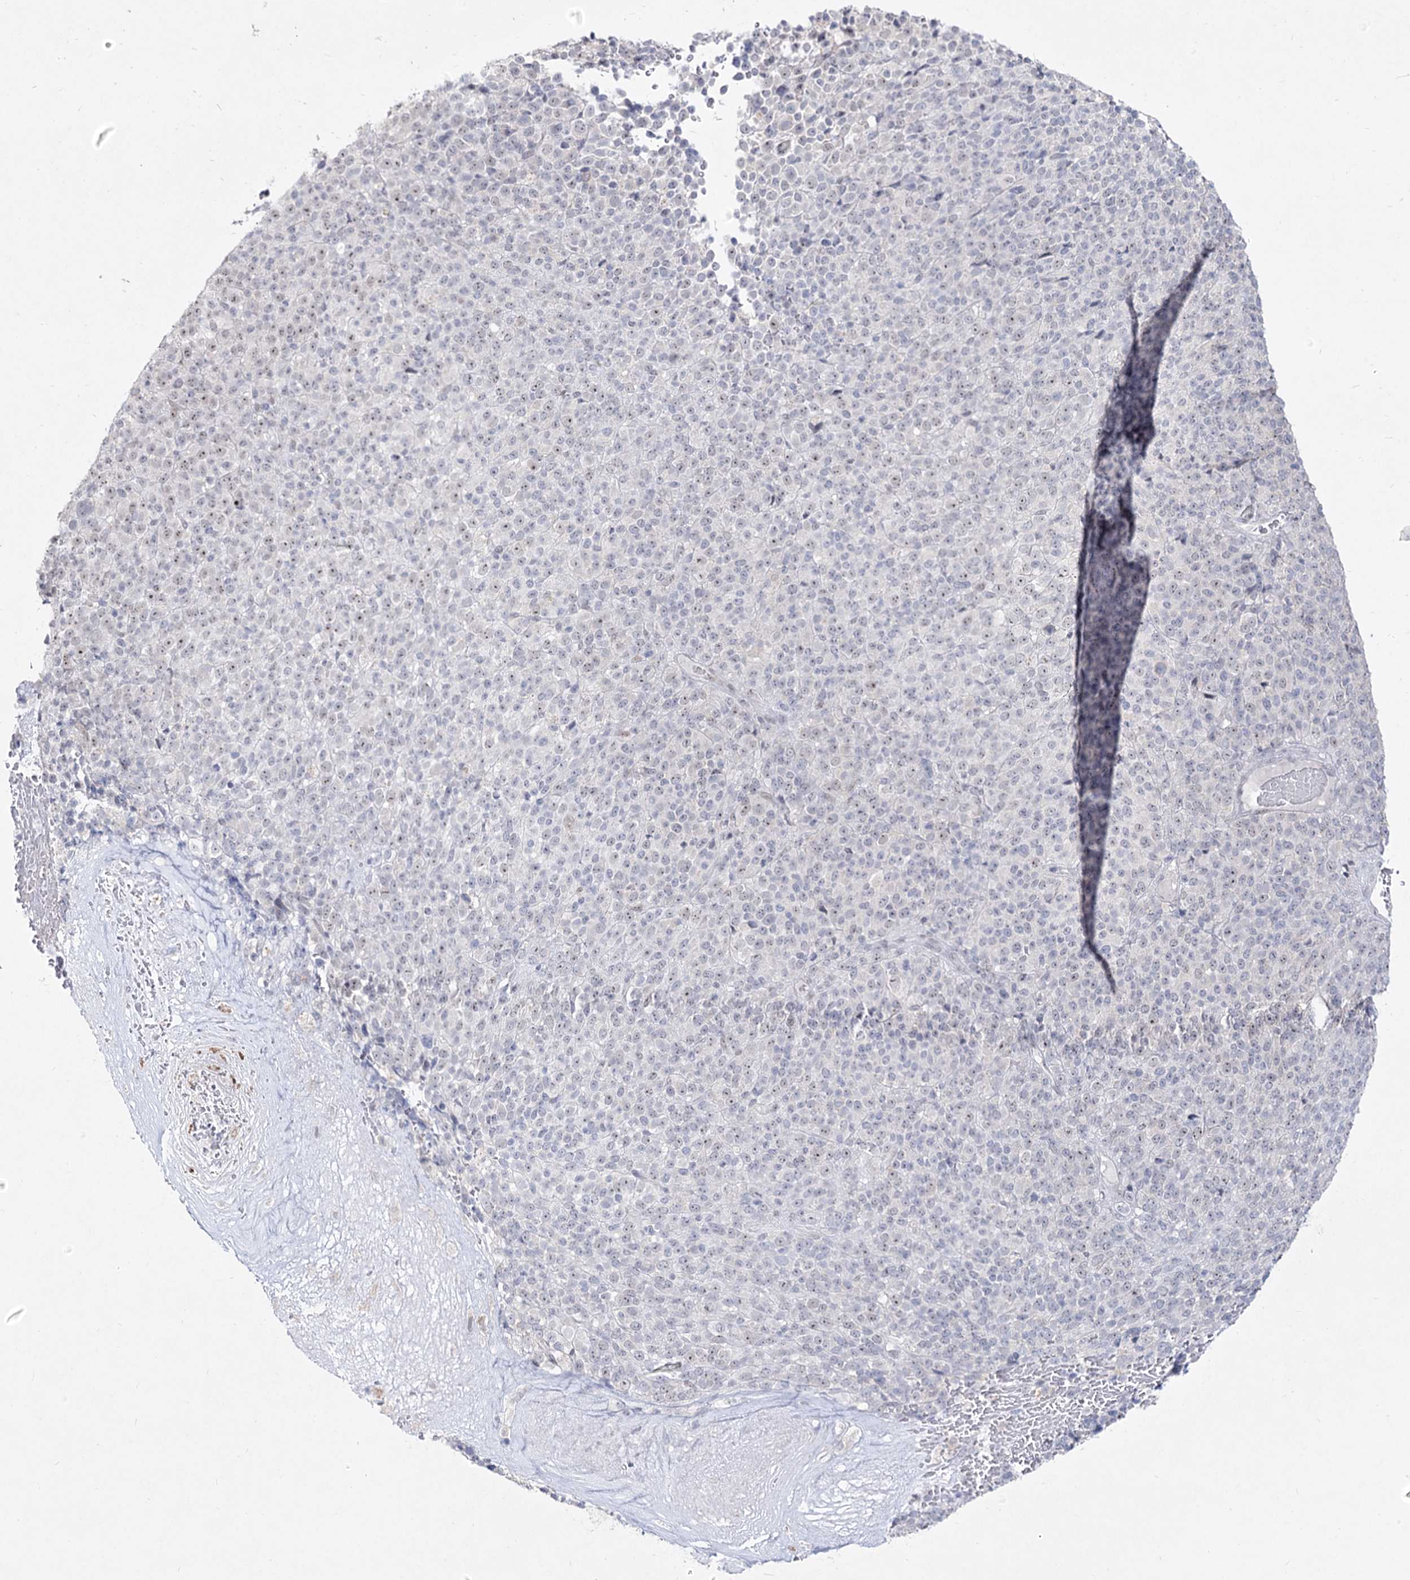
{"staining": {"intensity": "negative", "quantity": "none", "location": "none"}, "tissue": "melanoma", "cell_type": "Tumor cells", "image_type": "cancer", "snomed": [{"axis": "morphology", "description": "Malignant melanoma, Metastatic site"}, {"axis": "topography", "description": "Brain"}], "caption": "Malignant melanoma (metastatic site) stained for a protein using IHC displays no positivity tumor cells.", "gene": "DDX50", "patient": {"sex": "female", "age": 56}}